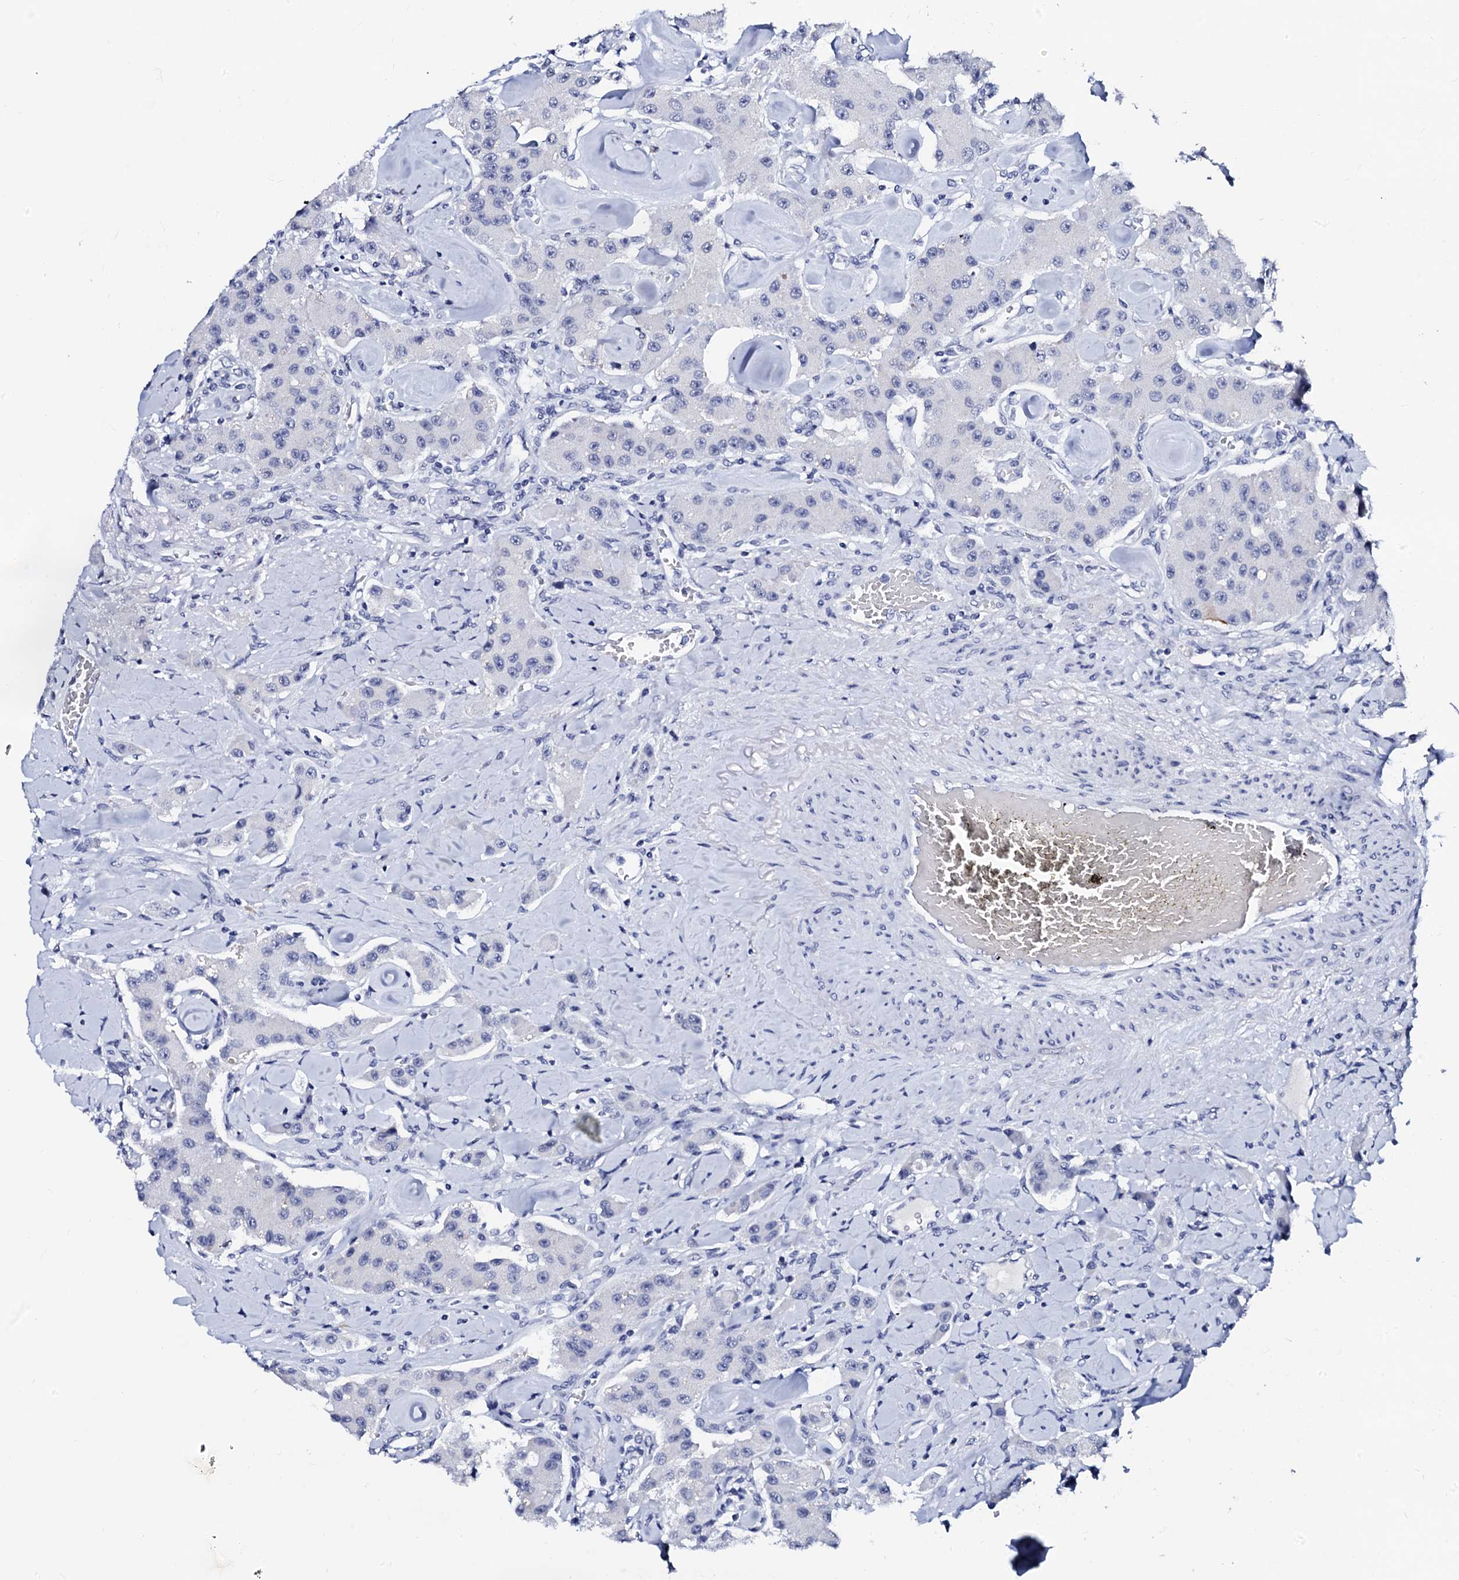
{"staining": {"intensity": "negative", "quantity": "none", "location": "none"}, "tissue": "carcinoid", "cell_type": "Tumor cells", "image_type": "cancer", "snomed": [{"axis": "morphology", "description": "Carcinoid, malignant, NOS"}, {"axis": "topography", "description": "Pancreas"}], "caption": "Immunohistochemistry photomicrograph of human carcinoid stained for a protein (brown), which exhibits no staining in tumor cells.", "gene": "SPATA19", "patient": {"sex": "male", "age": 41}}